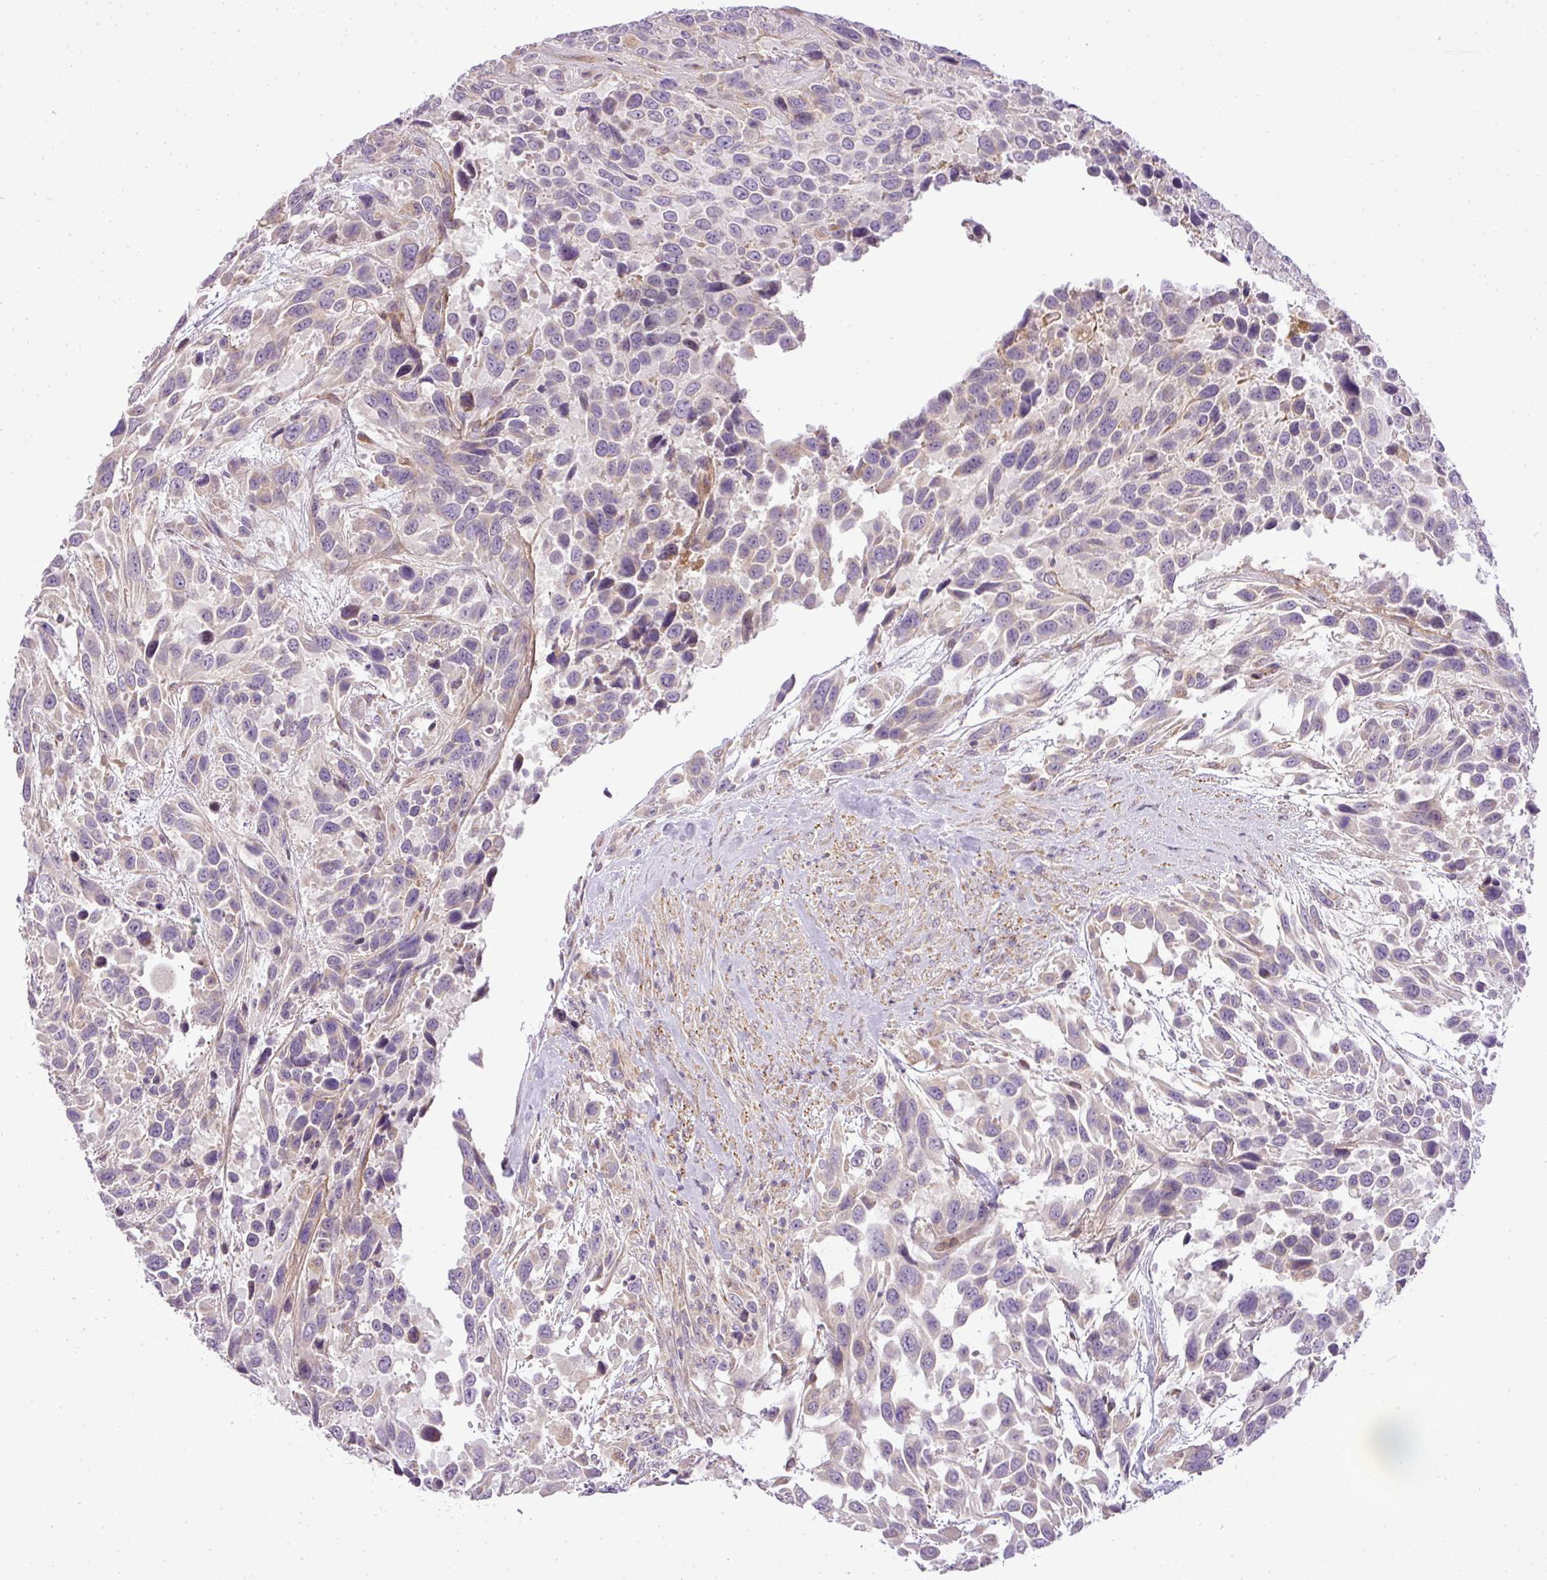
{"staining": {"intensity": "weak", "quantity": "<25%", "location": "cytoplasmic/membranous"}, "tissue": "urothelial cancer", "cell_type": "Tumor cells", "image_type": "cancer", "snomed": [{"axis": "morphology", "description": "Urothelial carcinoma, High grade"}, {"axis": "topography", "description": "Urinary bladder"}], "caption": "A micrograph of human urothelial carcinoma (high-grade) is negative for staining in tumor cells.", "gene": "ZDHHC1", "patient": {"sex": "female", "age": 70}}